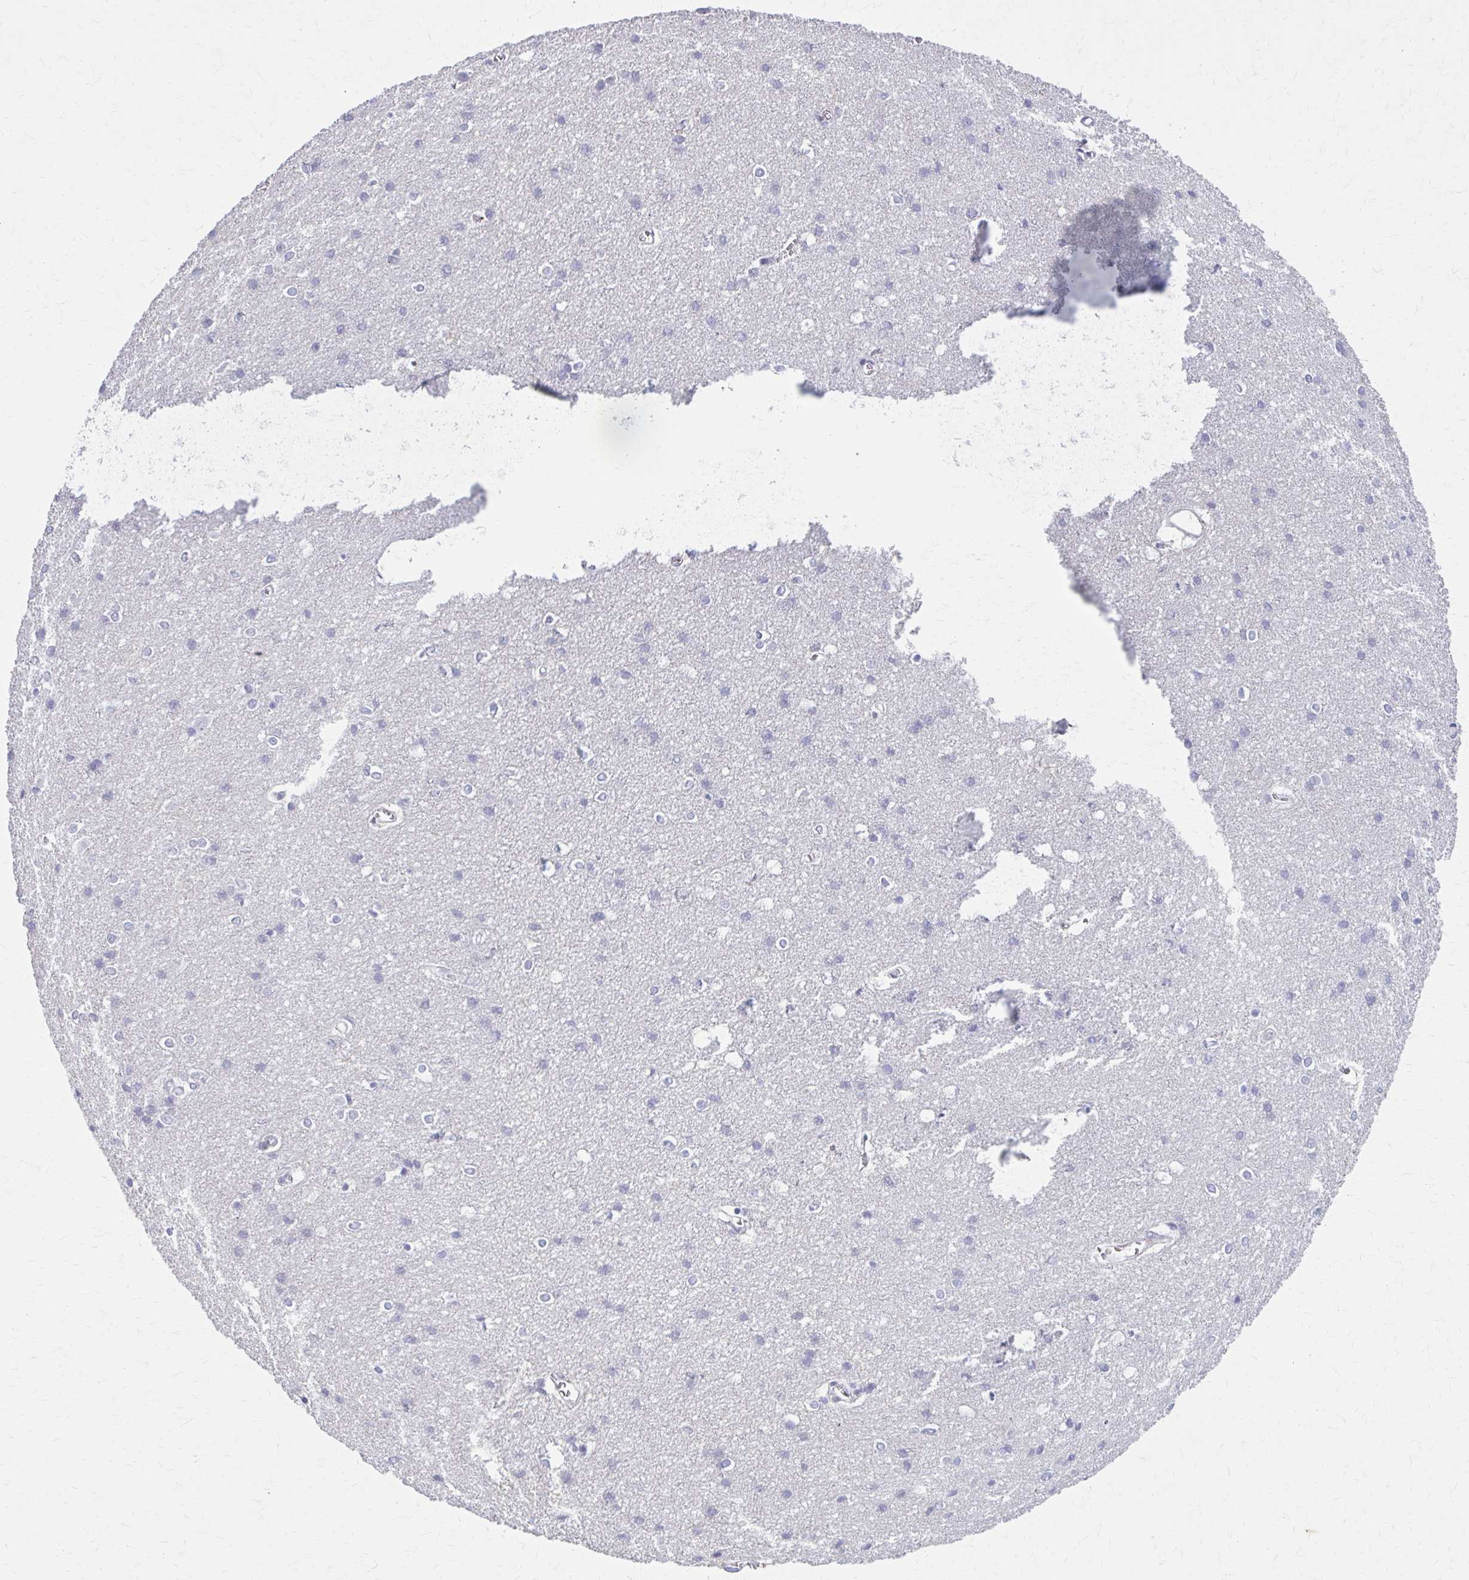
{"staining": {"intensity": "negative", "quantity": "none", "location": "none"}, "tissue": "cerebral cortex", "cell_type": "Endothelial cells", "image_type": "normal", "snomed": [{"axis": "morphology", "description": "Normal tissue, NOS"}, {"axis": "topography", "description": "Cerebral cortex"}], "caption": "The image demonstrates no significant staining in endothelial cells of cerebral cortex.", "gene": "CARD9", "patient": {"sex": "male", "age": 37}}